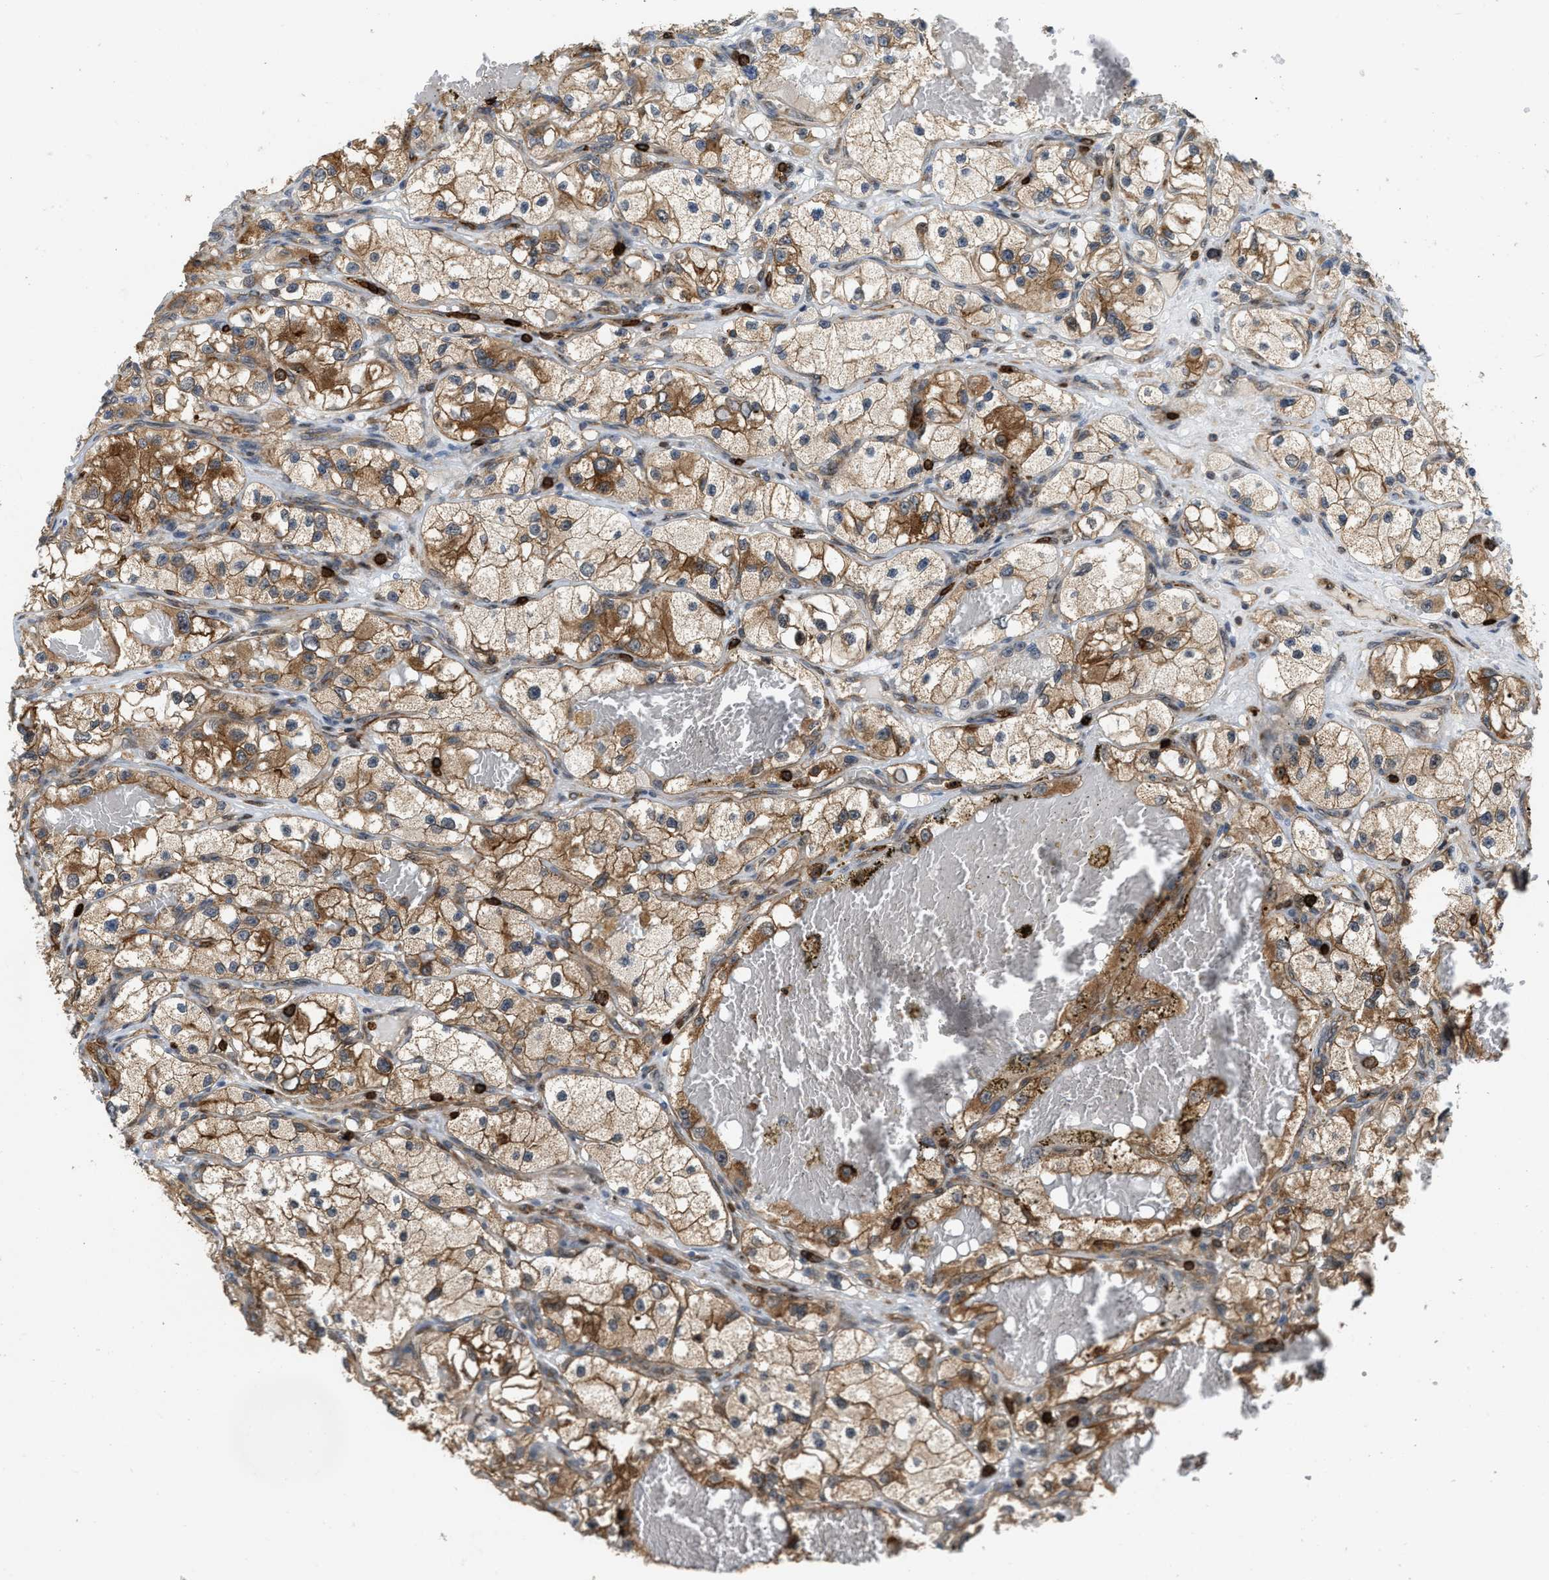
{"staining": {"intensity": "moderate", "quantity": ">75%", "location": "cytoplasmic/membranous"}, "tissue": "renal cancer", "cell_type": "Tumor cells", "image_type": "cancer", "snomed": [{"axis": "morphology", "description": "Adenocarcinoma, NOS"}, {"axis": "topography", "description": "Kidney"}], "caption": "Renal adenocarcinoma stained with immunohistochemistry exhibits moderate cytoplasmic/membranous positivity in approximately >75% of tumor cells.", "gene": "IQCE", "patient": {"sex": "female", "age": 57}}